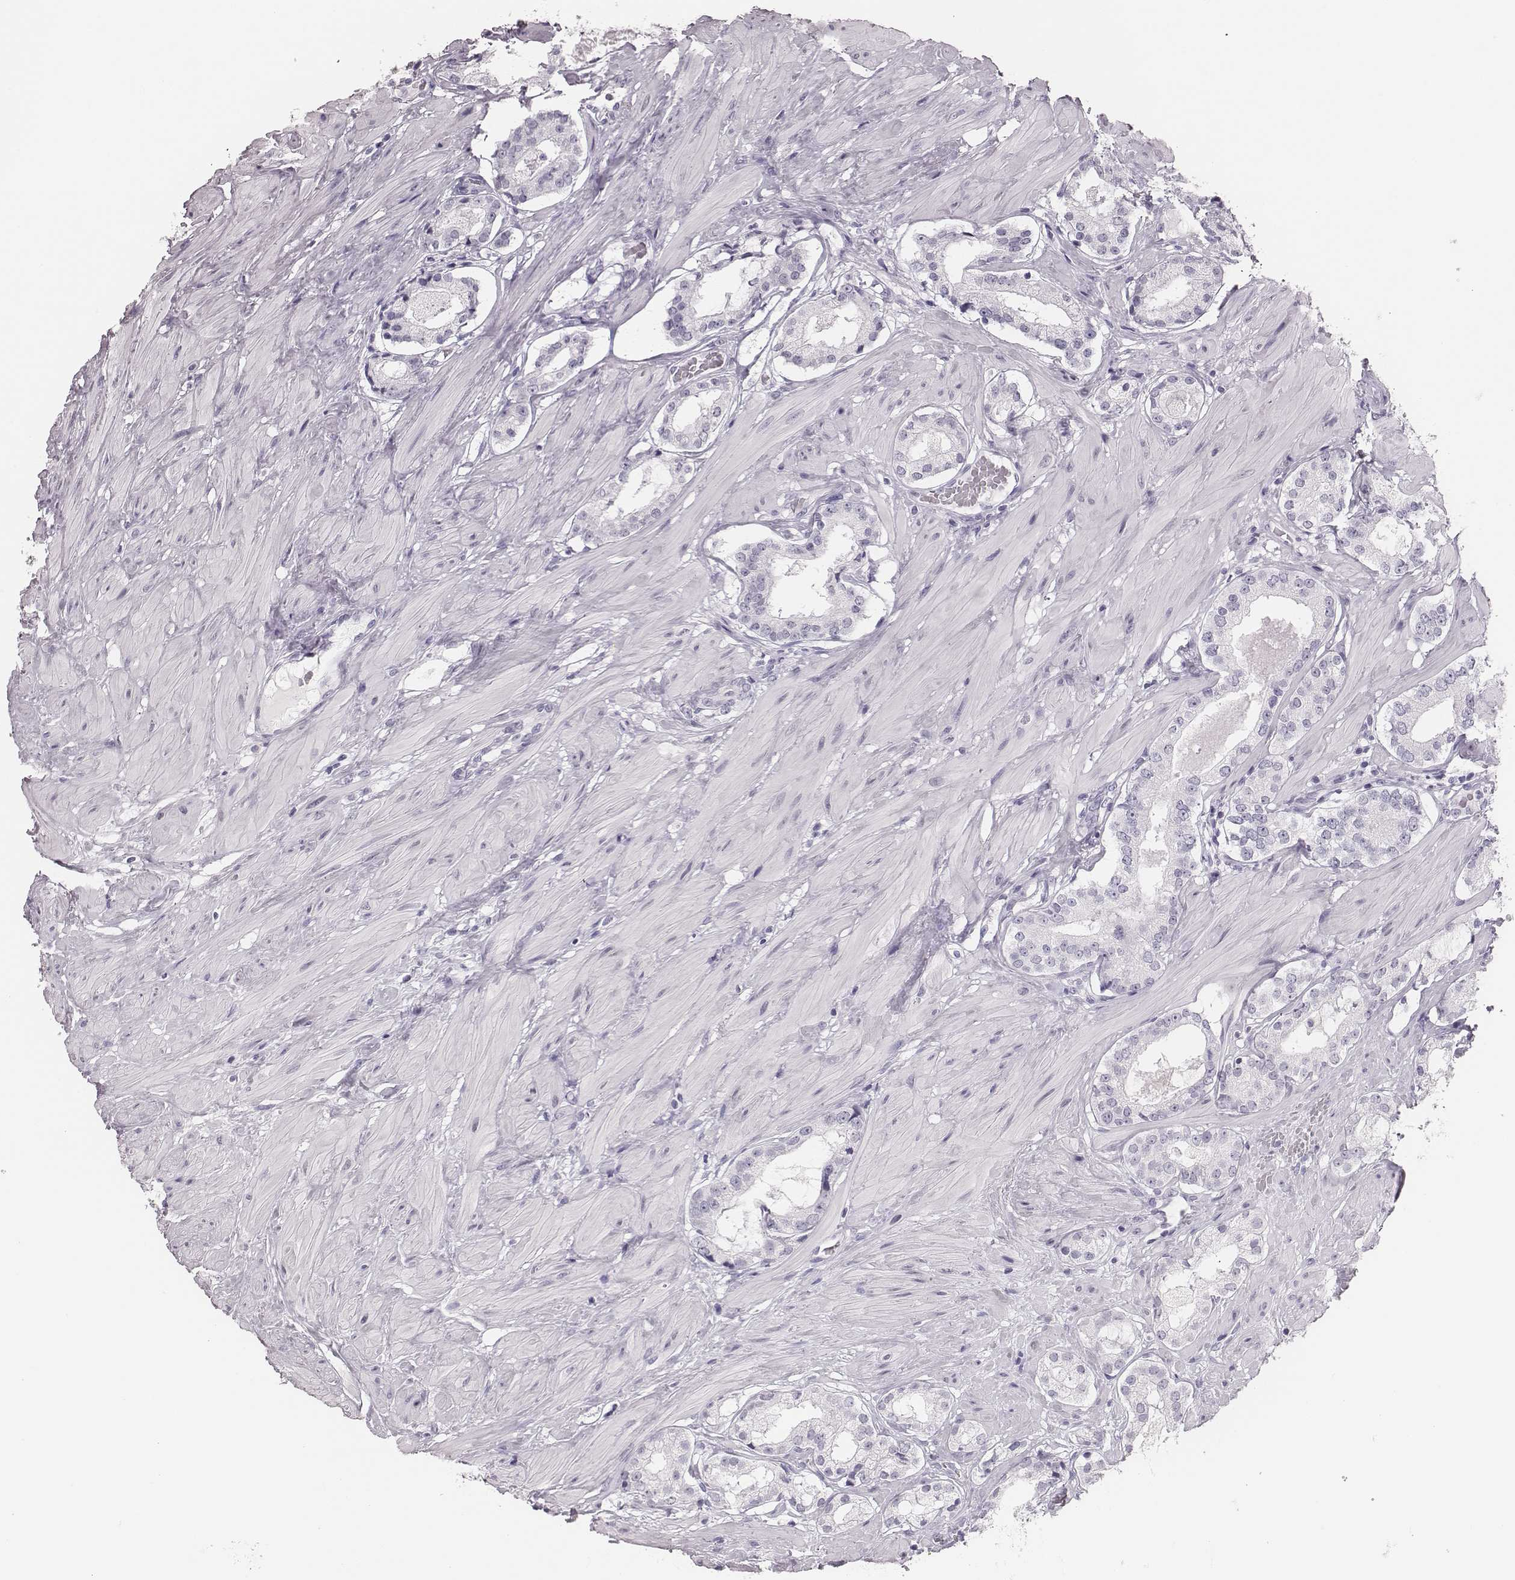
{"staining": {"intensity": "negative", "quantity": "none", "location": "none"}, "tissue": "prostate cancer", "cell_type": "Tumor cells", "image_type": "cancer", "snomed": [{"axis": "morphology", "description": "Adenocarcinoma, Low grade"}, {"axis": "topography", "description": "Prostate"}], "caption": "Tumor cells are negative for protein expression in human prostate cancer.", "gene": "H1-6", "patient": {"sex": "male", "age": 60}}